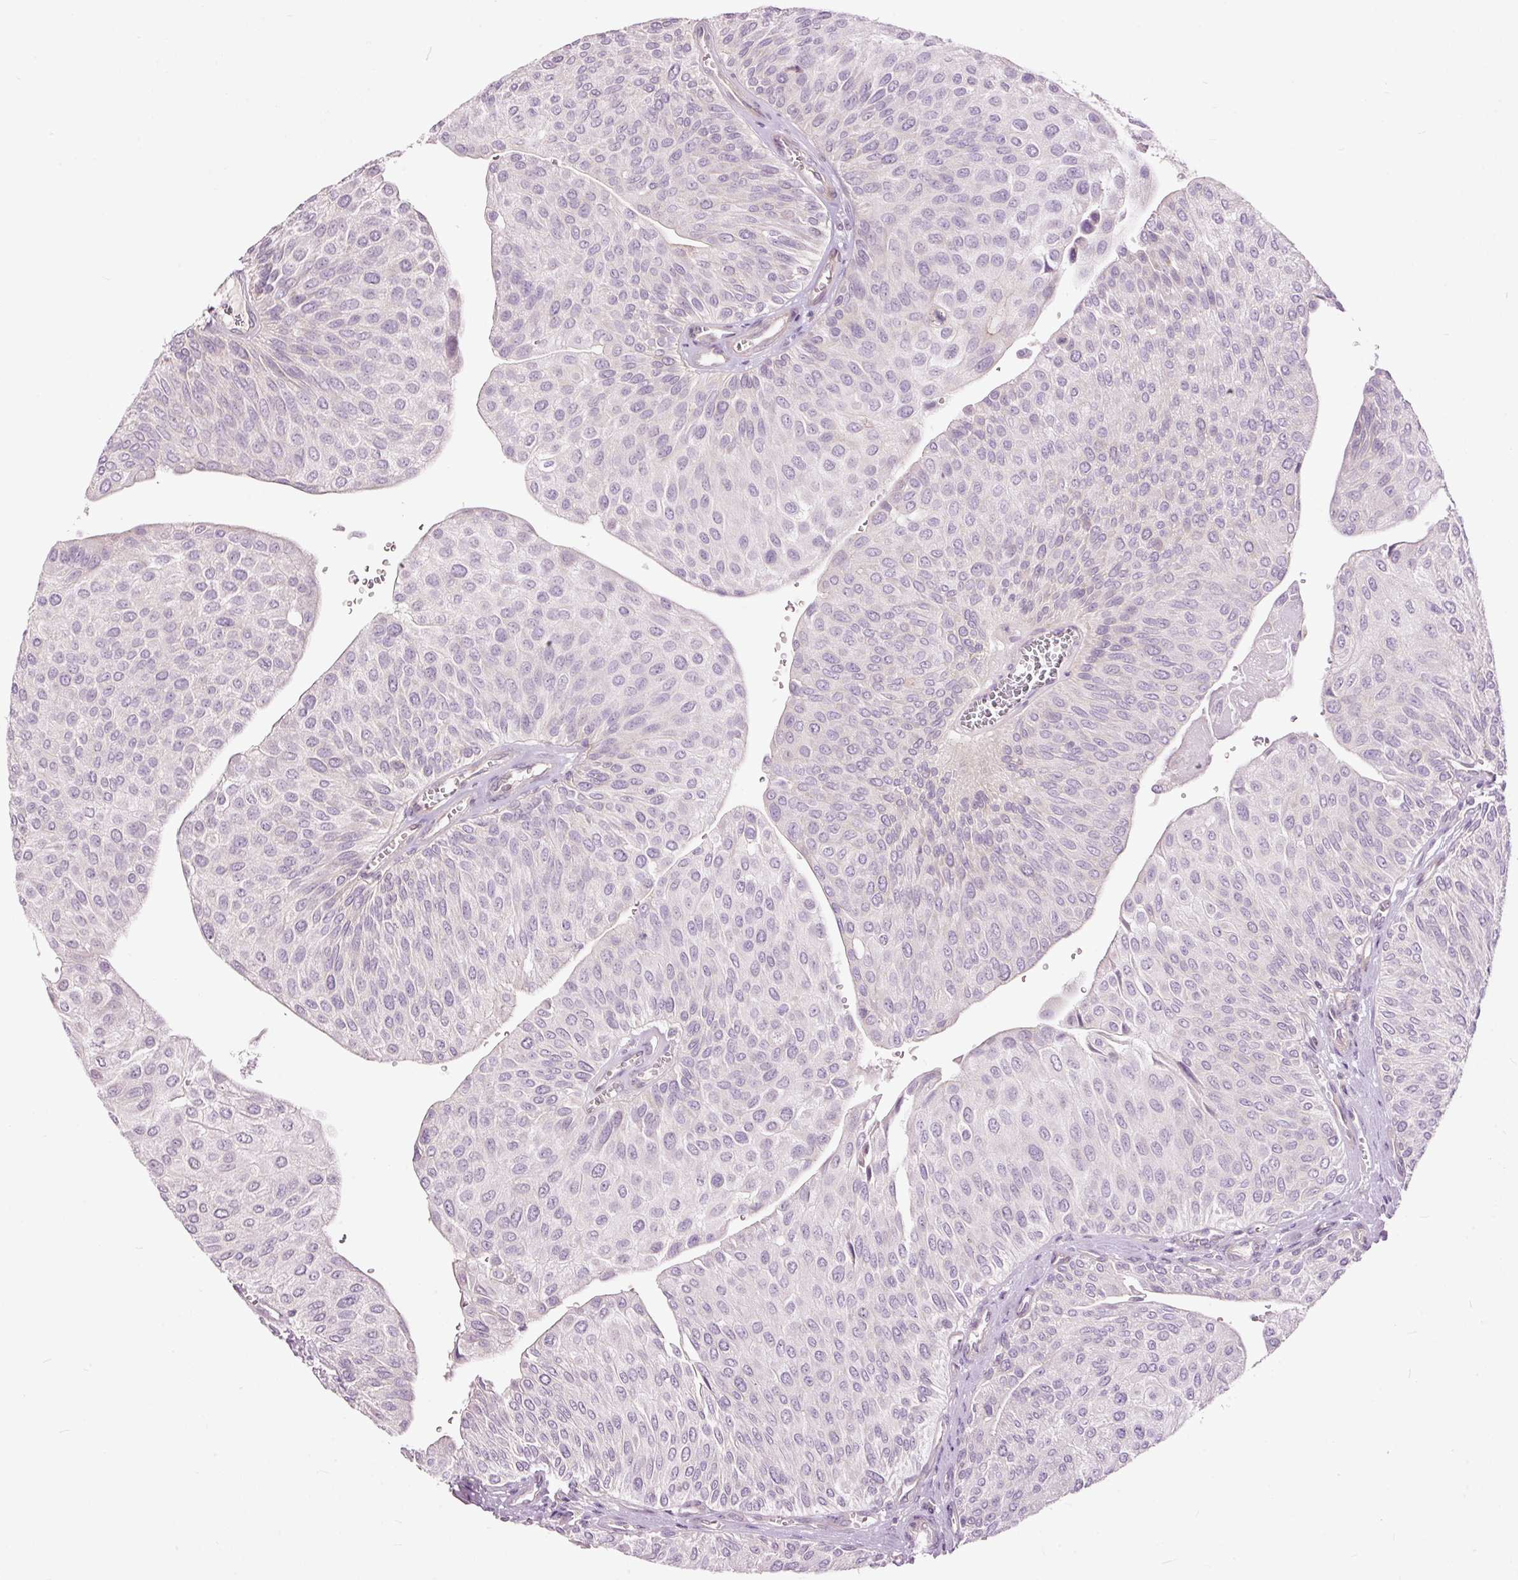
{"staining": {"intensity": "weak", "quantity": "<25%", "location": "cytoplasmic/membranous"}, "tissue": "urothelial cancer", "cell_type": "Tumor cells", "image_type": "cancer", "snomed": [{"axis": "morphology", "description": "Urothelial carcinoma, NOS"}, {"axis": "topography", "description": "Urinary bladder"}], "caption": "The histopathology image exhibits no significant positivity in tumor cells of urothelial cancer.", "gene": "FCRL4", "patient": {"sex": "male", "age": 67}}